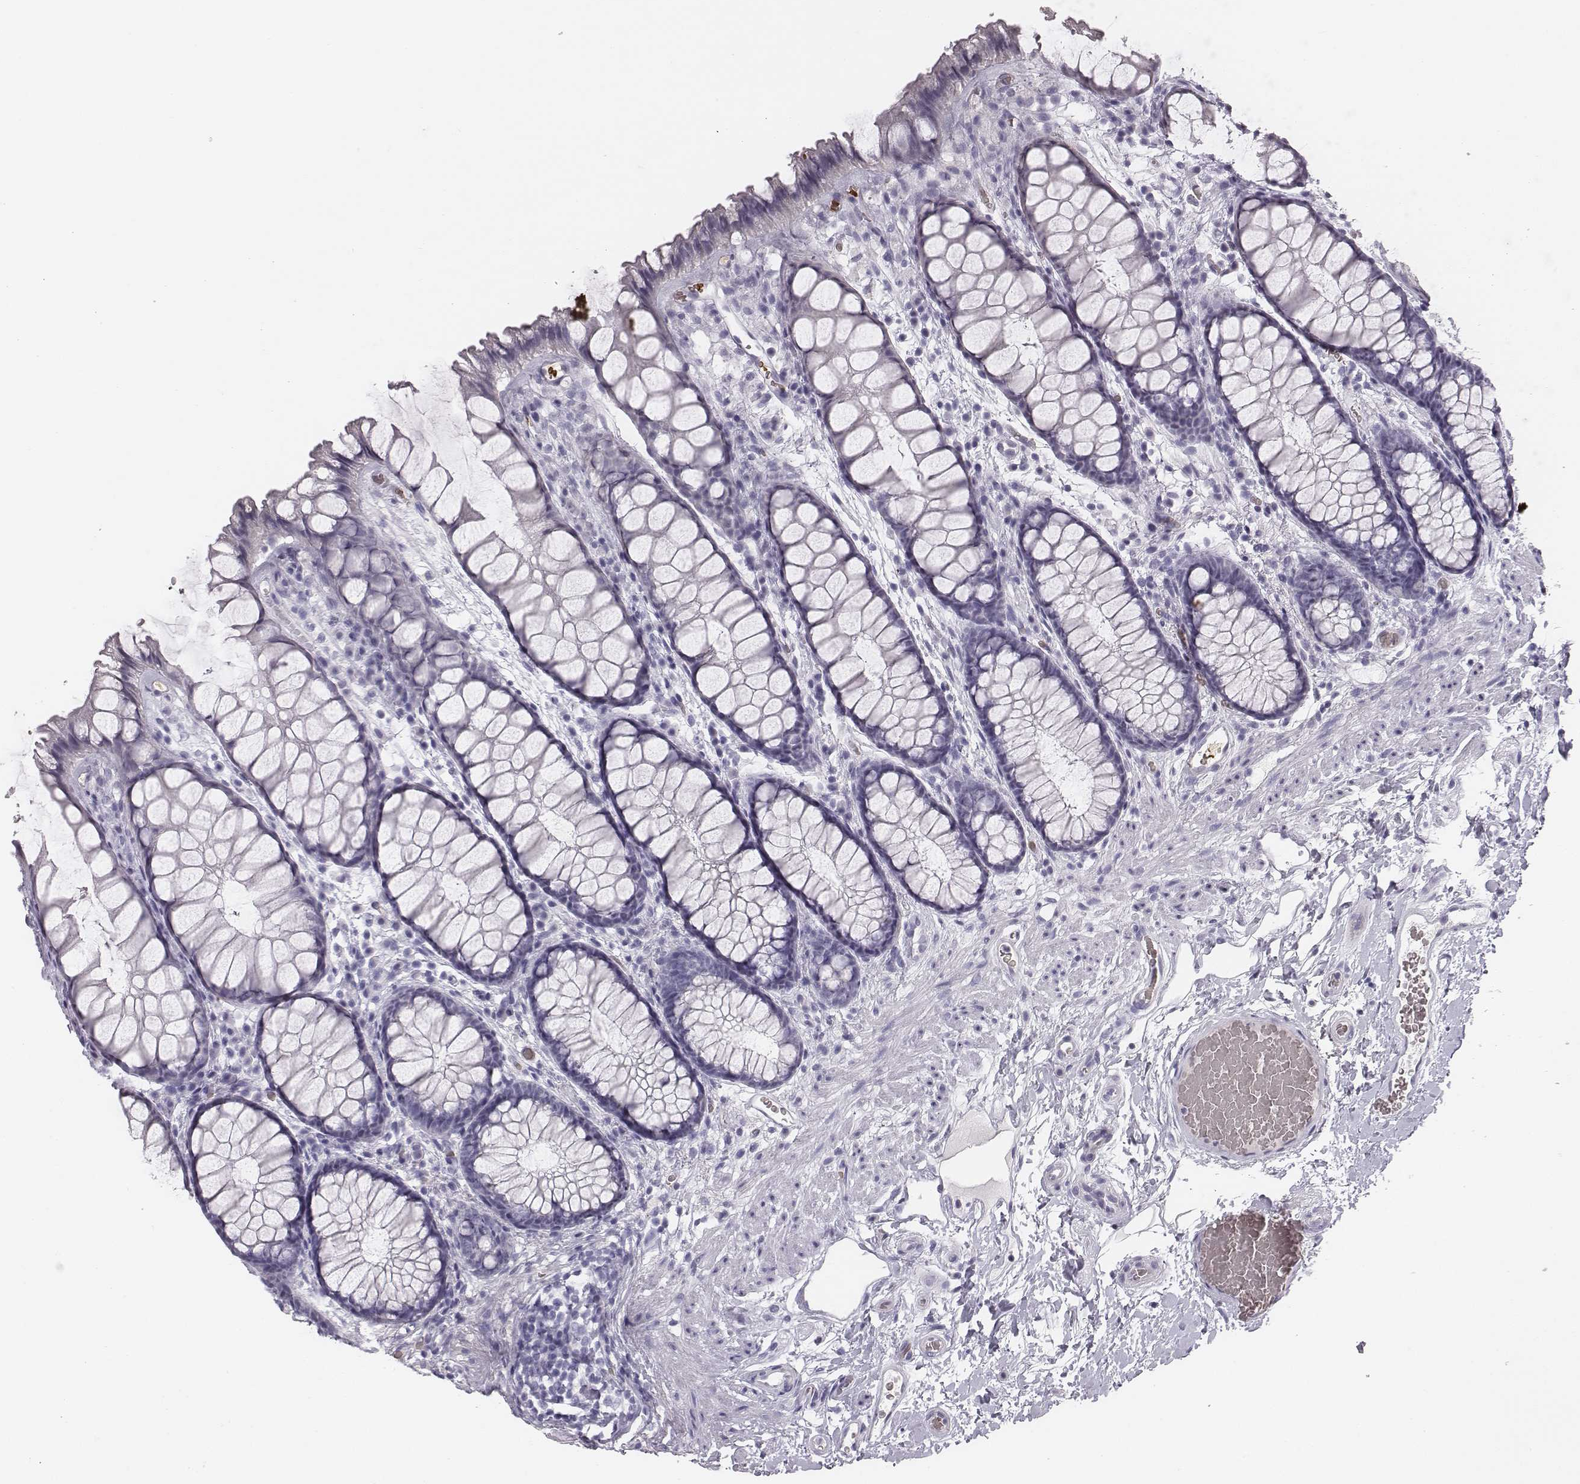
{"staining": {"intensity": "negative", "quantity": "none", "location": "none"}, "tissue": "rectum", "cell_type": "Glandular cells", "image_type": "normal", "snomed": [{"axis": "morphology", "description": "Normal tissue, NOS"}, {"axis": "topography", "description": "Rectum"}], "caption": "Glandular cells show no significant positivity in normal rectum. (DAB immunohistochemistry with hematoxylin counter stain).", "gene": "HBZ", "patient": {"sex": "female", "age": 62}}